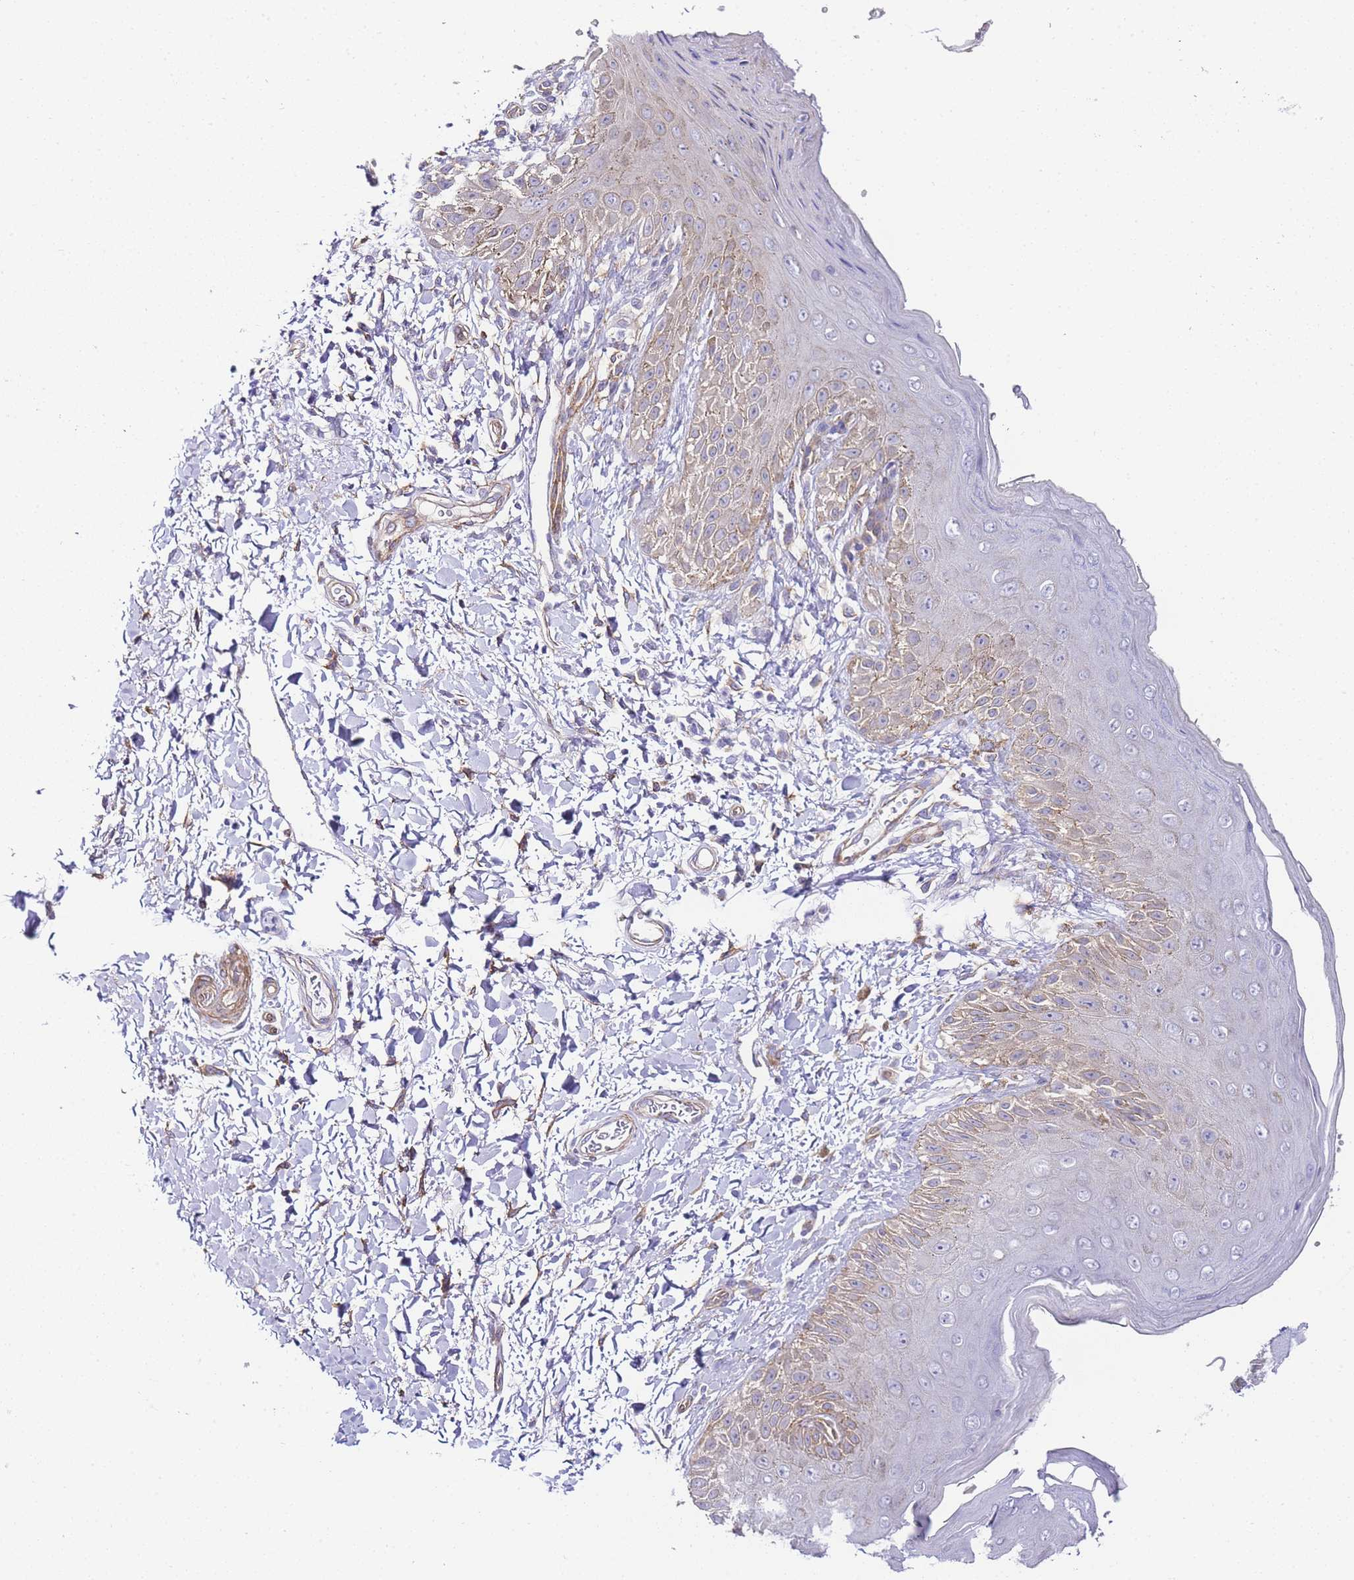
{"staining": {"intensity": "moderate", "quantity": "<25%", "location": "cytoplasmic/membranous"}, "tissue": "skin", "cell_type": "Epidermal cells", "image_type": "normal", "snomed": [{"axis": "morphology", "description": "Normal tissue, NOS"}, {"axis": "topography", "description": "Anal"}], "caption": "Immunohistochemical staining of benign human skin reveals moderate cytoplasmic/membranous protein expression in approximately <25% of epidermal cells. The staining was performed using DAB to visualize the protein expression in brown, while the nuclei were stained in blue with hematoxylin (Magnification: 20x).", "gene": "PDCD7", "patient": {"sex": "male", "age": 44}}